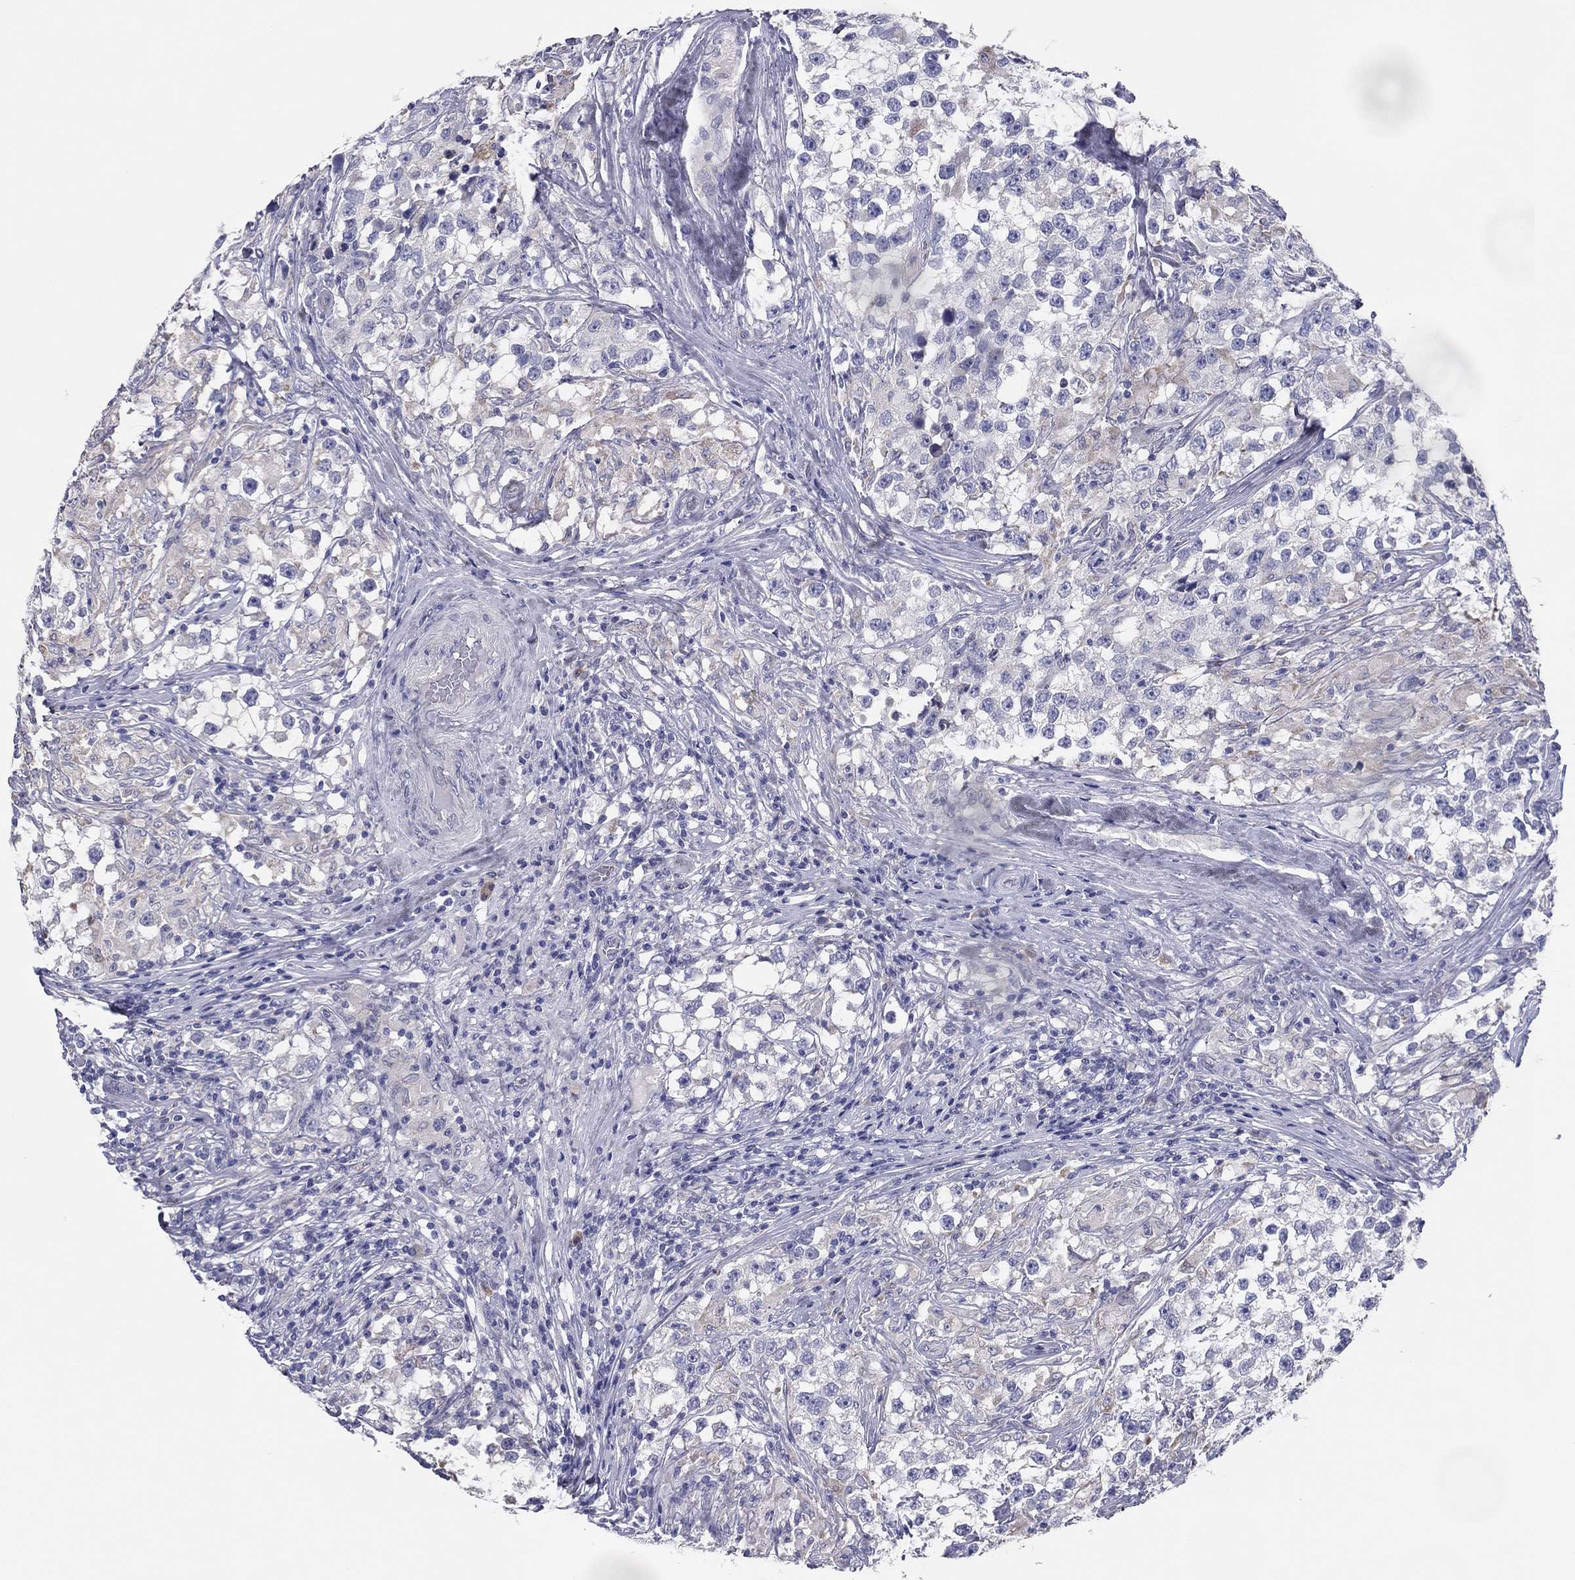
{"staining": {"intensity": "negative", "quantity": "none", "location": "none"}, "tissue": "testis cancer", "cell_type": "Tumor cells", "image_type": "cancer", "snomed": [{"axis": "morphology", "description": "Seminoma, NOS"}, {"axis": "topography", "description": "Testis"}], "caption": "Seminoma (testis) was stained to show a protein in brown. There is no significant staining in tumor cells.", "gene": "GRK7", "patient": {"sex": "male", "age": 46}}